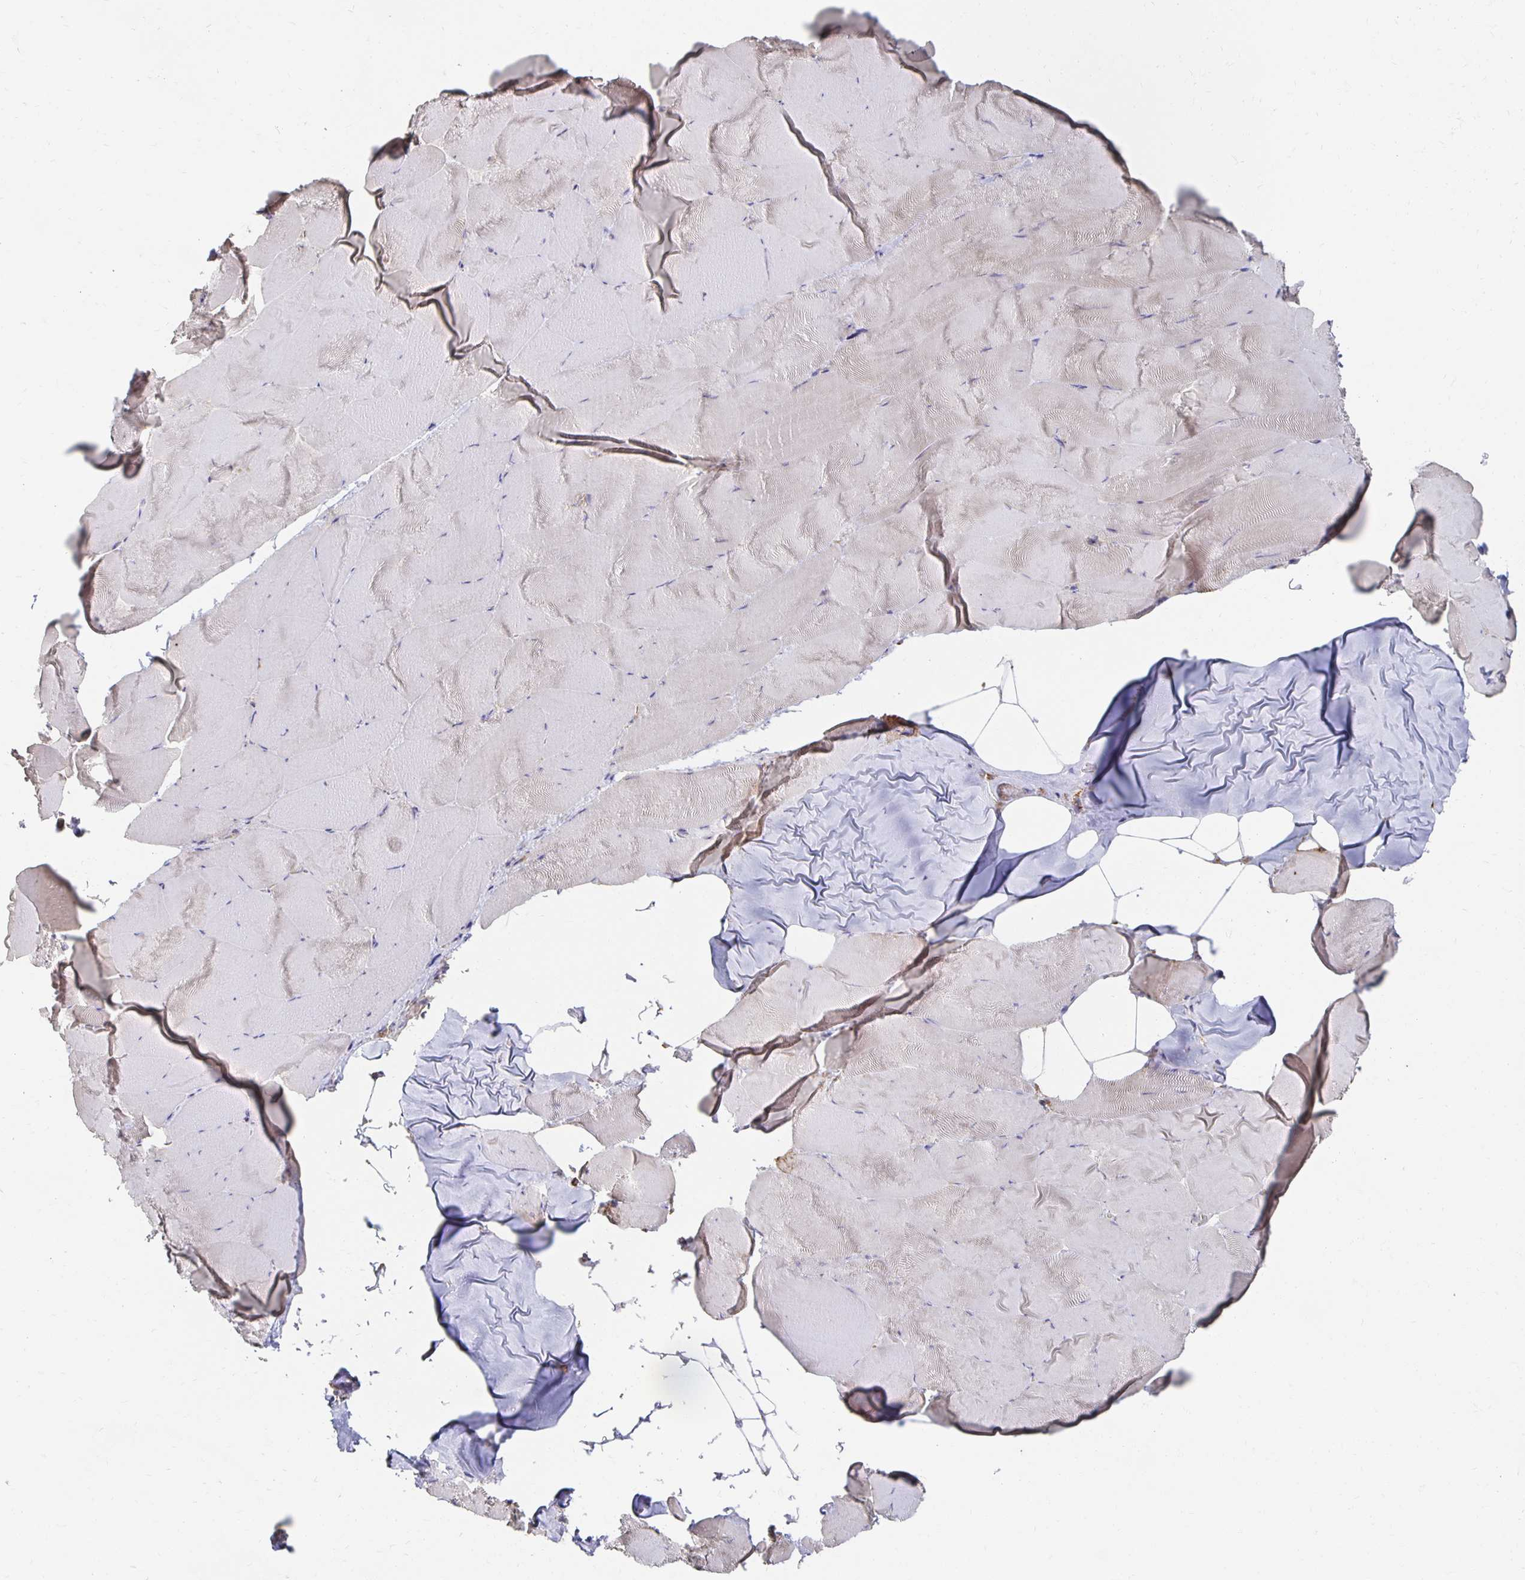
{"staining": {"intensity": "negative", "quantity": "none", "location": "none"}, "tissue": "skeletal muscle", "cell_type": "Myocytes", "image_type": "normal", "snomed": [{"axis": "morphology", "description": "Normal tissue, NOS"}, {"axis": "topography", "description": "Skeletal muscle"}], "caption": "Skeletal muscle was stained to show a protein in brown. There is no significant expression in myocytes. Brightfield microscopy of immunohistochemistry stained with DAB (brown) and hematoxylin (blue), captured at high magnification.", "gene": "NKX2", "patient": {"sex": "female", "age": 64}}